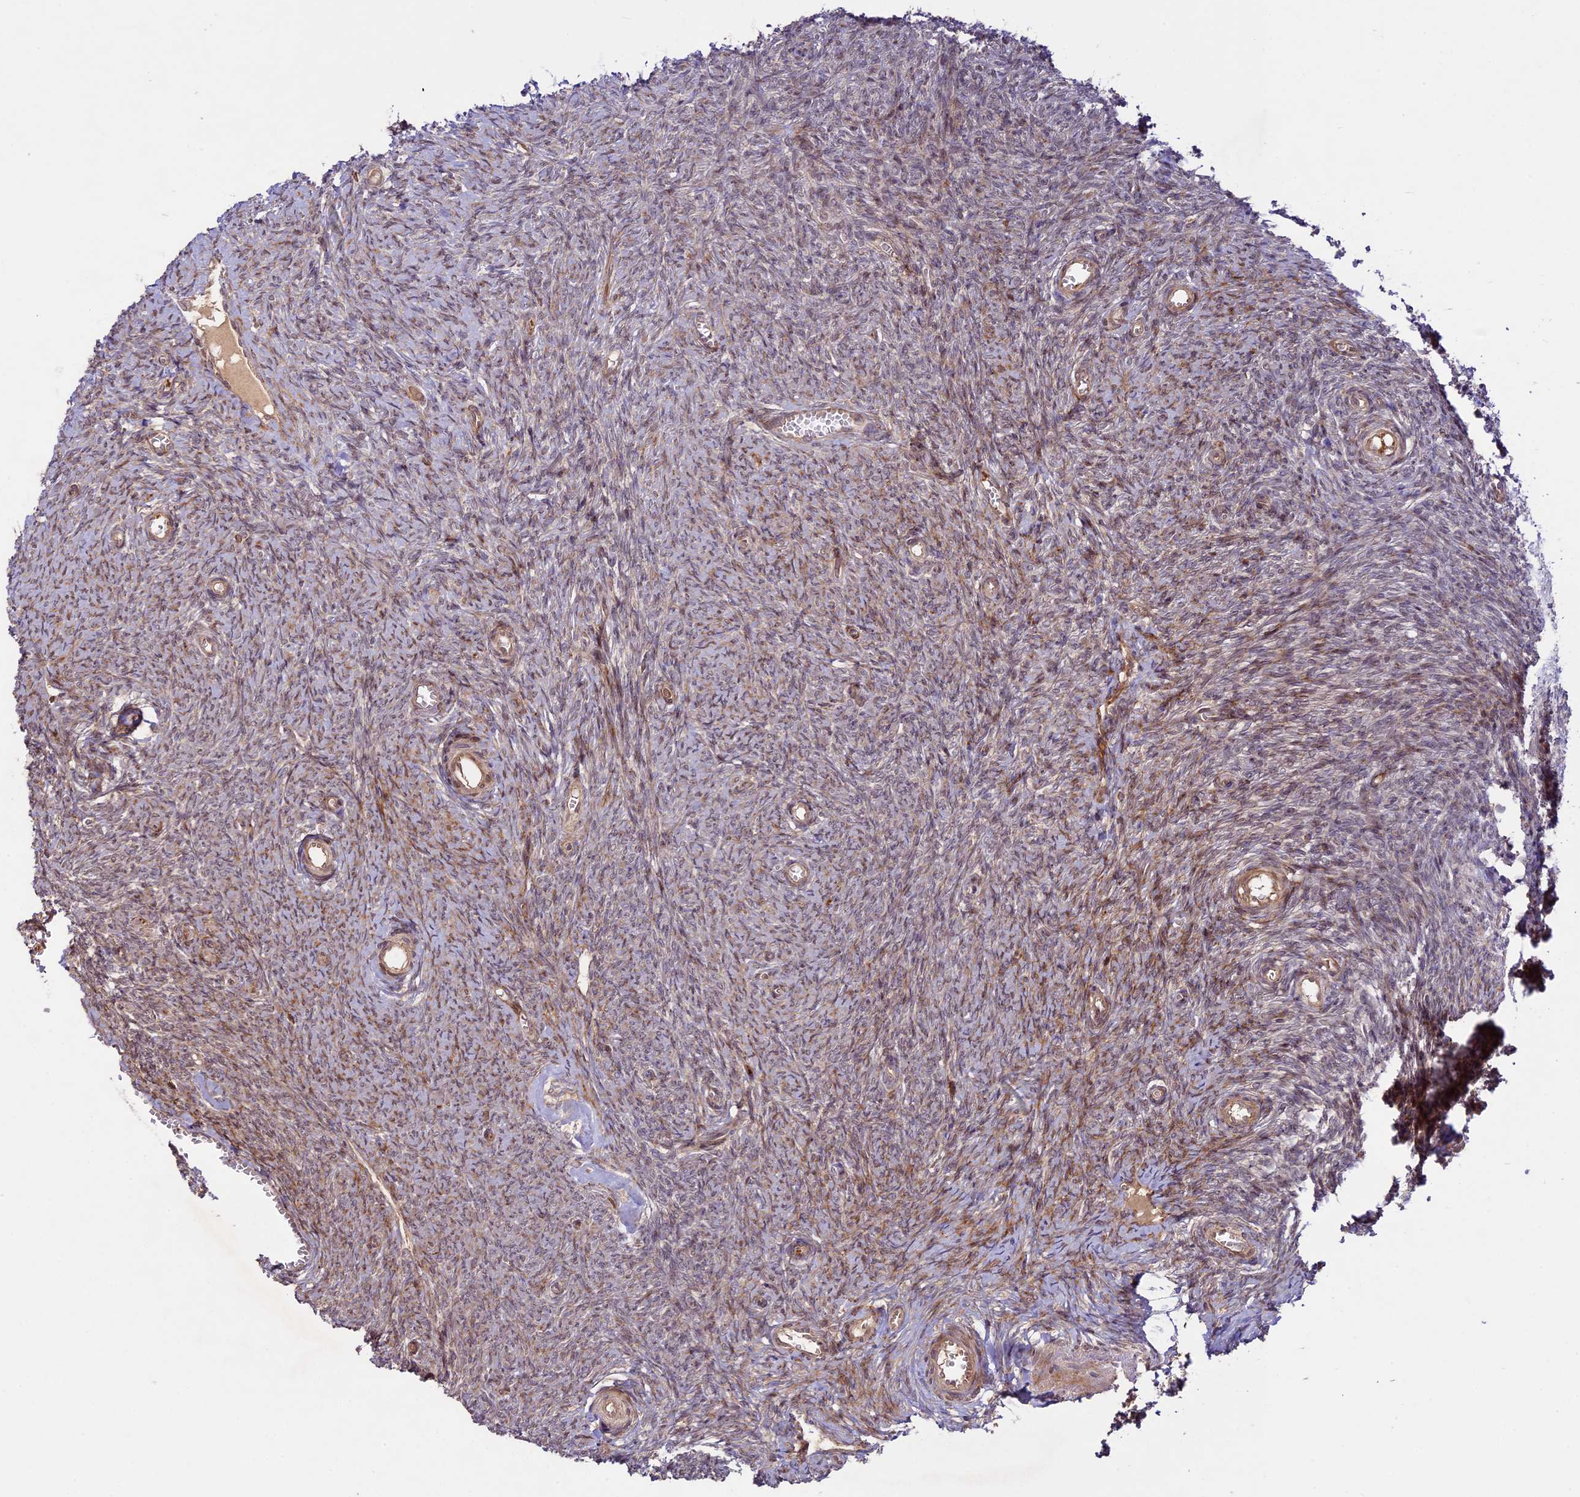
{"staining": {"intensity": "moderate", "quantity": ">75%", "location": "nuclear"}, "tissue": "ovary", "cell_type": "Follicle cells", "image_type": "normal", "snomed": [{"axis": "morphology", "description": "Normal tissue, NOS"}, {"axis": "topography", "description": "Ovary"}], "caption": "Protein staining of benign ovary exhibits moderate nuclear expression in about >75% of follicle cells. (brown staining indicates protein expression, while blue staining denotes nuclei).", "gene": "DGKH", "patient": {"sex": "female", "age": 44}}